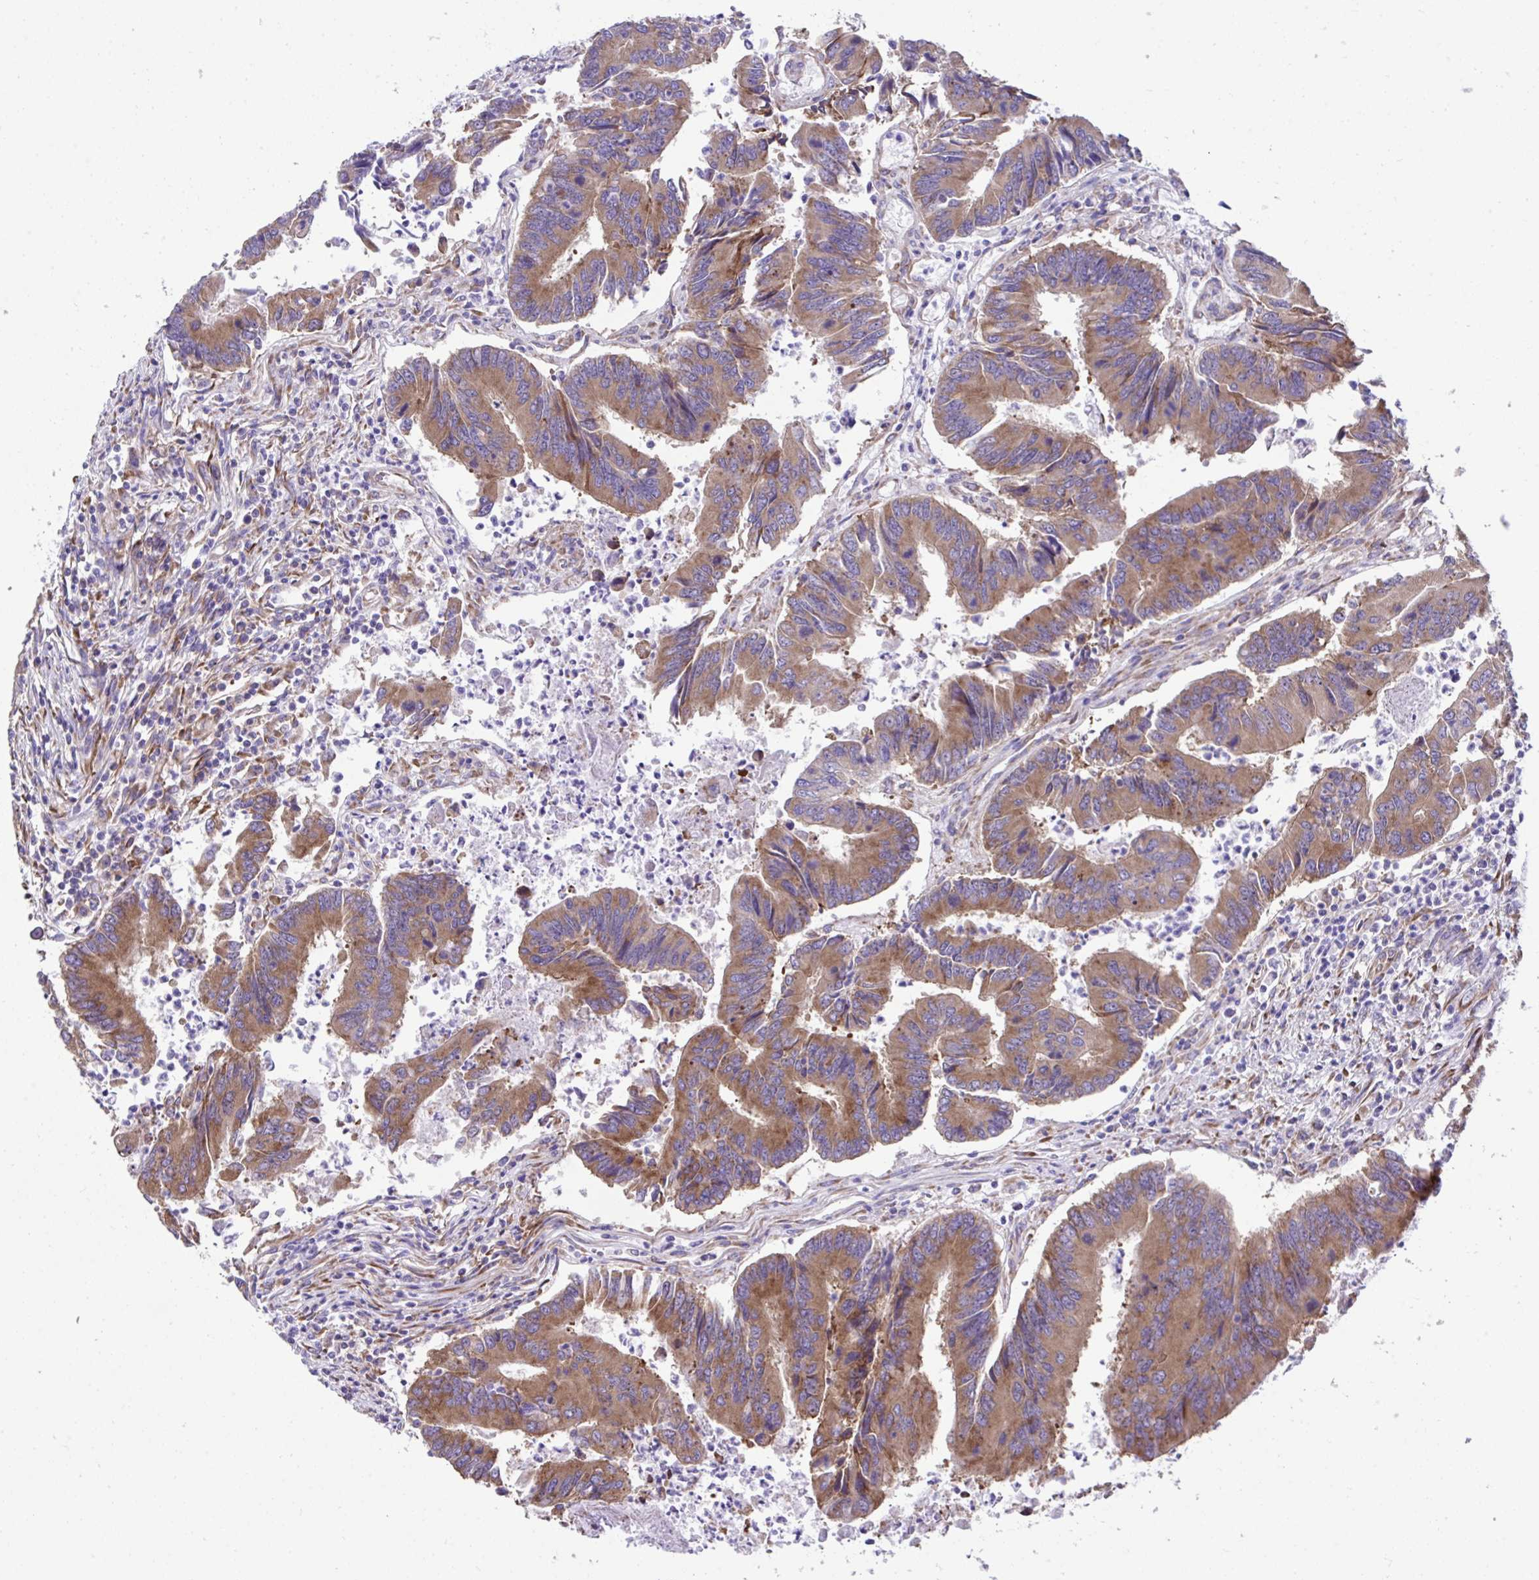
{"staining": {"intensity": "moderate", "quantity": ">75%", "location": "cytoplasmic/membranous"}, "tissue": "colorectal cancer", "cell_type": "Tumor cells", "image_type": "cancer", "snomed": [{"axis": "morphology", "description": "Adenocarcinoma, NOS"}, {"axis": "topography", "description": "Colon"}], "caption": "IHC staining of adenocarcinoma (colorectal), which exhibits medium levels of moderate cytoplasmic/membranous staining in approximately >75% of tumor cells indicating moderate cytoplasmic/membranous protein staining. The staining was performed using DAB (brown) for protein detection and nuclei were counterstained in hematoxylin (blue).", "gene": "RPL7", "patient": {"sex": "female", "age": 67}}